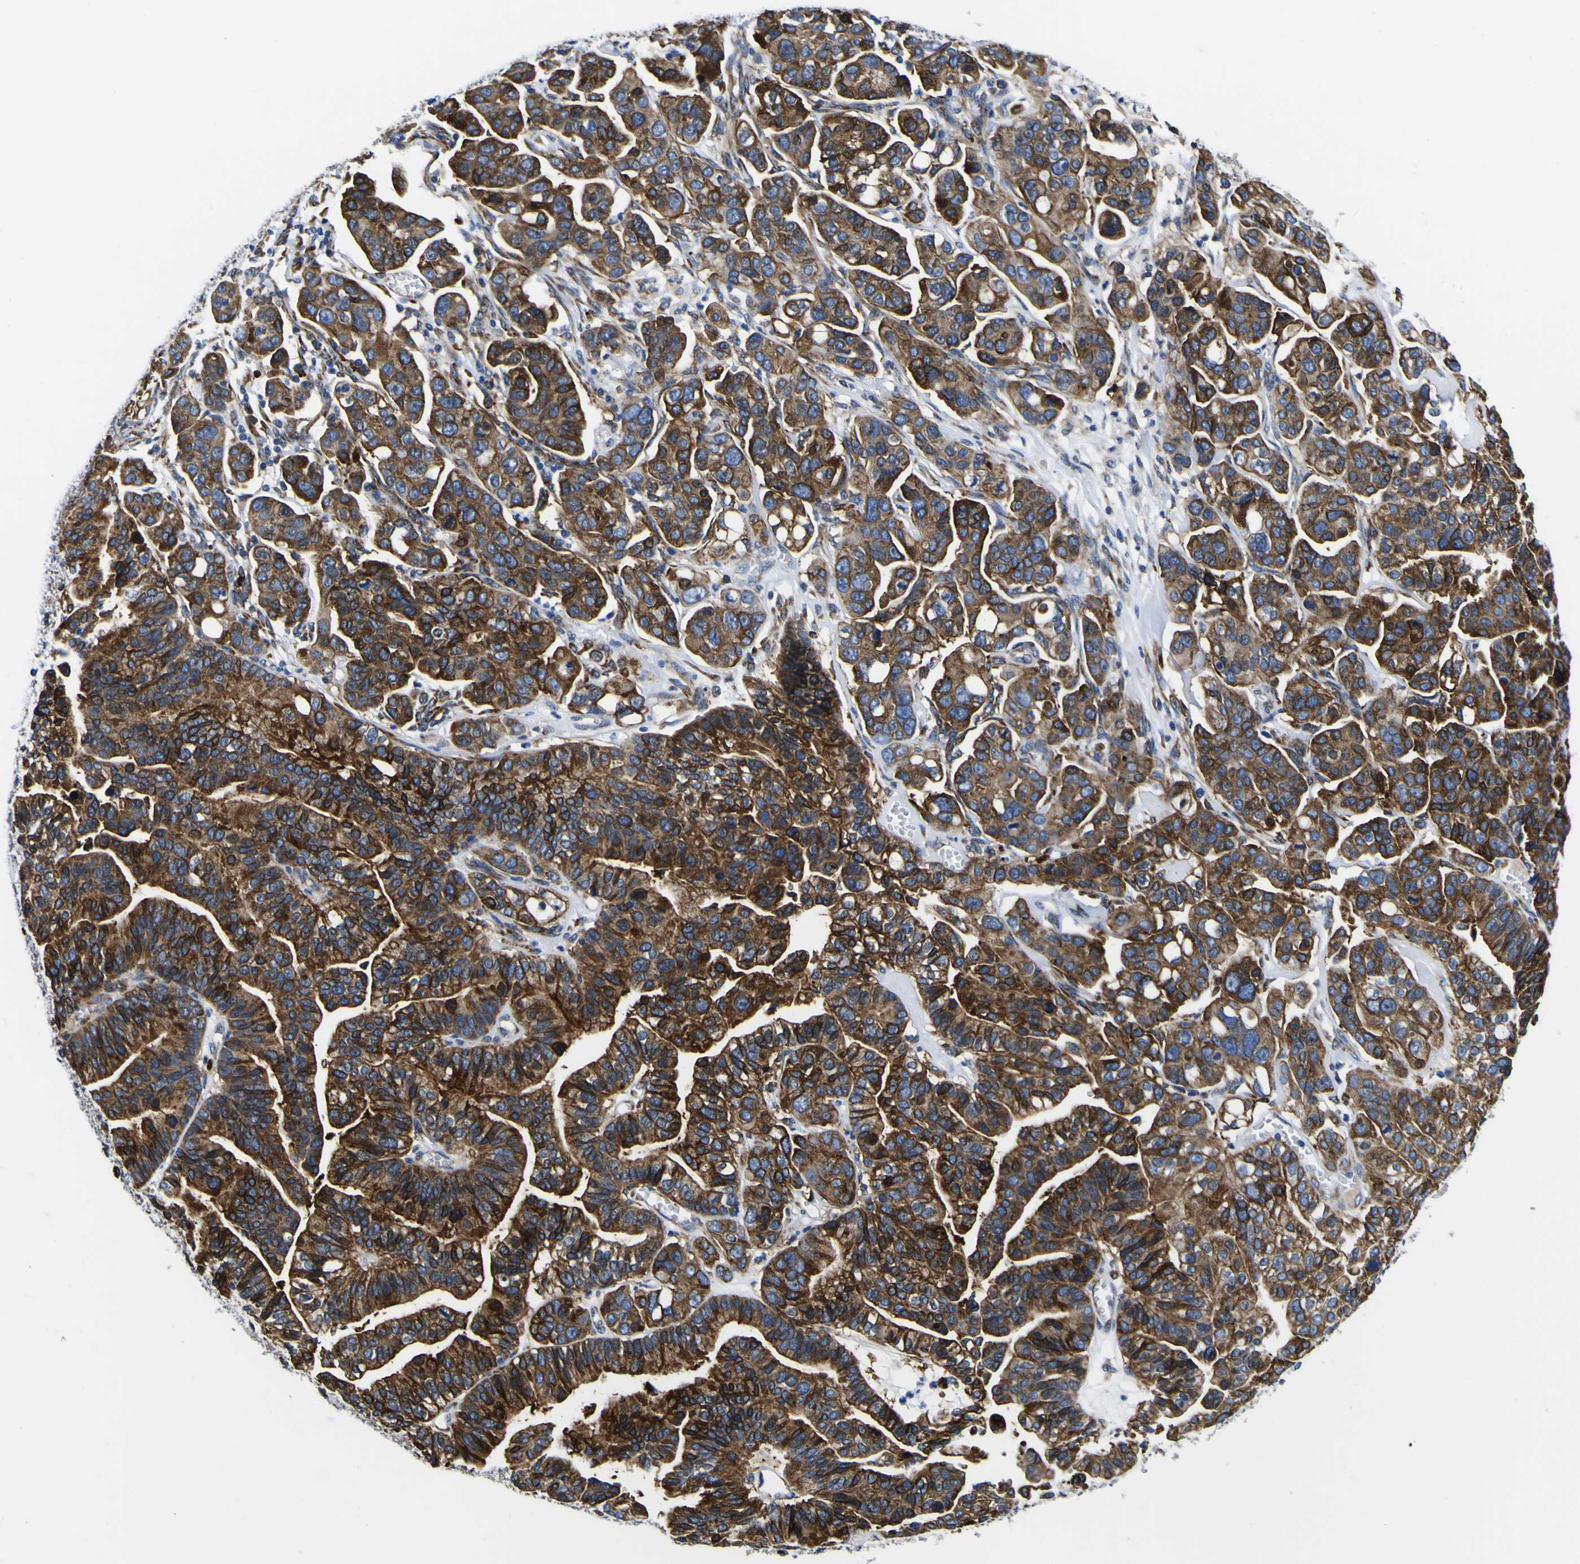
{"staining": {"intensity": "strong", "quantity": ">75%", "location": "cytoplasmic/membranous"}, "tissue": "ovarian cancer", "cell_type": "Tumor cells", "image_type": "cancer", "snomed": [{"axis": "morphology", "description": "Cystadenocarcinoma, serous, NOS"}, {"axis": "topography", "description": "Ovary"}], "caption": "Protein staining of serous cystadenocarcinoma (ovarian) tissue exhibits strong cytoplasmic/membranous staining in about >75% of tumor cells. Using DAB (3,3'-diaminobenzidine) (brown) and hematoxylin (blue) stains, captured at high magnification using brightfield microscopy.", "gene": "SCD", "patient": {"sex": "female", "age": 56}}